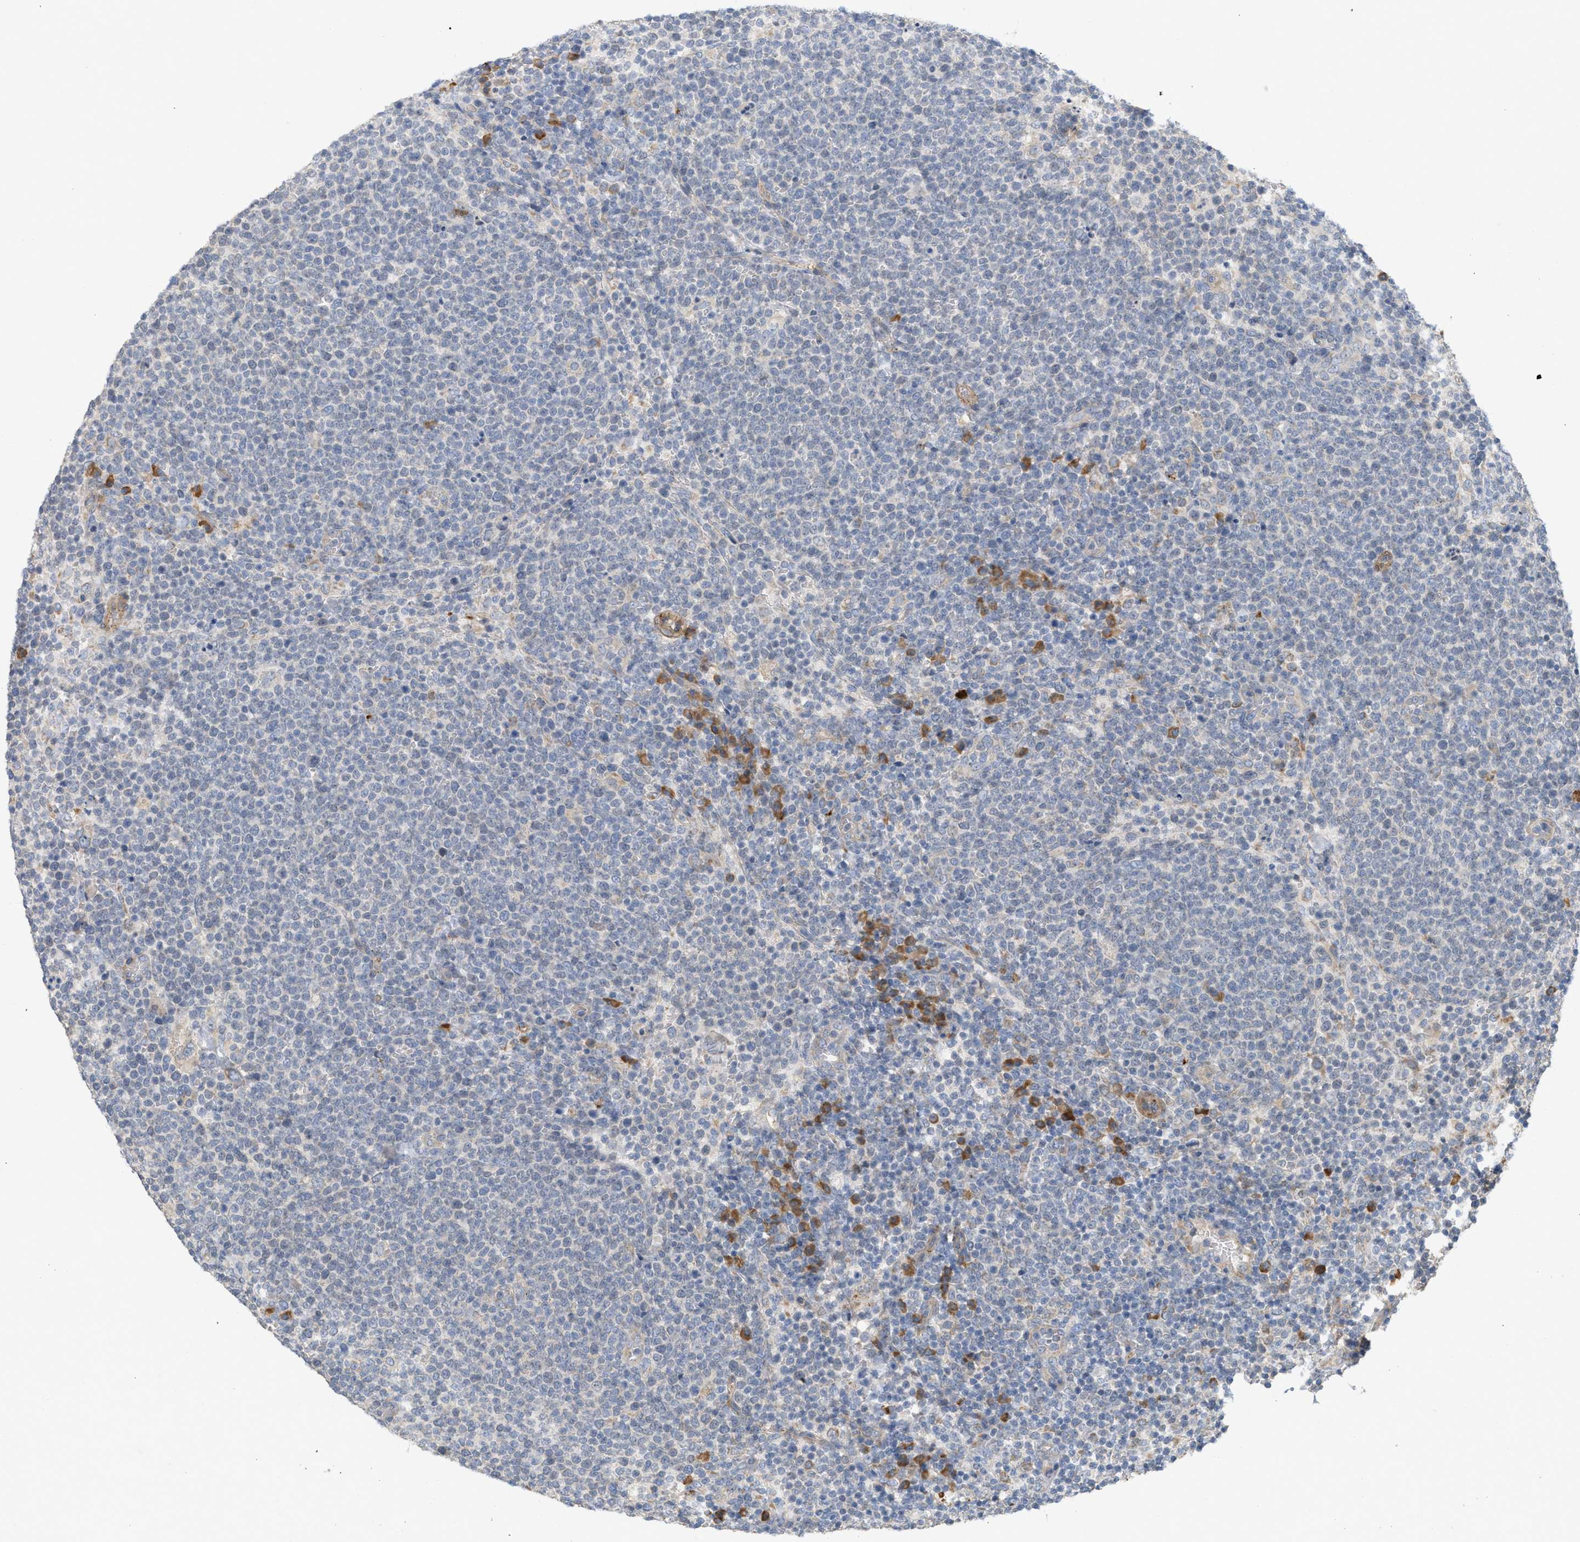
{"staining": {"intensity": "negative", "quantity": "none", "location": "none"}, "tissue": "lymphoma", "cell_type": "Tumor cells", "image_type": "cancer", "snomed": [{"axis": "morphology", "description": "Malignant lymphoma, non-Hodgkin's type, High grade"}, {"axis": "topography", "description": "Lymph node"}], "caption": "A high-resolution image shows IHC staining of malignant lymphoma, non-Hodgkin's type (high-grade), which demonstrates no significant expression in tumor cells.", "gene": "SVOP", "patient": {"sex": "male", "age": 61}}